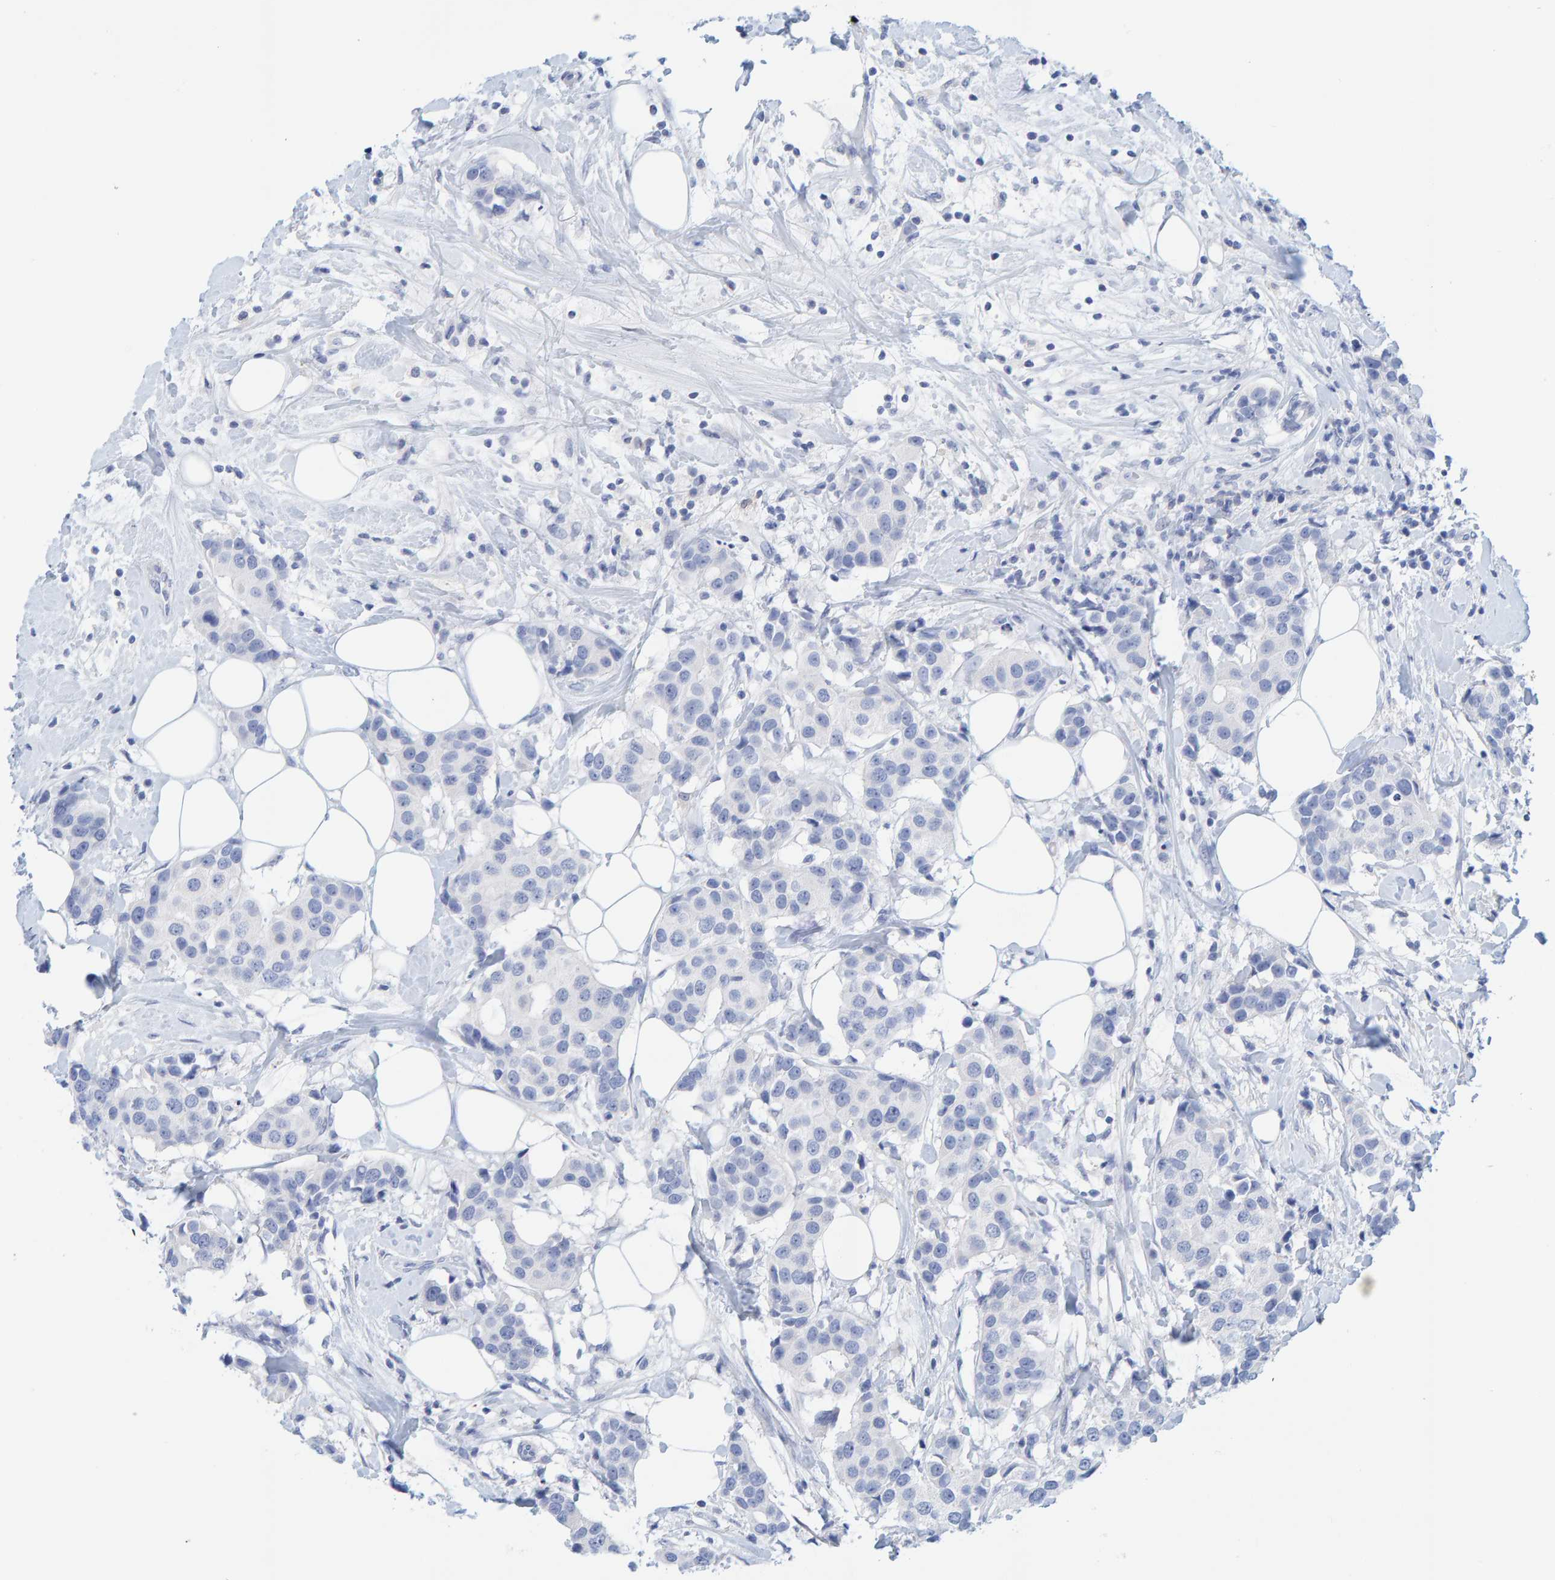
{"staining": {"intensity": "negative", "quantity": "none", "location": "none"}, "tissue": "breast cancer", "cell_type": "Tumor cells", "image_type": "cancer", "snomed": [{"axis": "morphology", "description": "Normal tissue, NOS"}, {"axis": "morphology", "description": "Duct carcinoma"}, {"axis": "topography", "description": "Breast"}], "caption": "Breast cancer stained for a protein using immunohistochemistry (IHC) displays no expression tumor cells.", "gene": "KLHL11", "patient": {"sex": "female", "age": 39}}